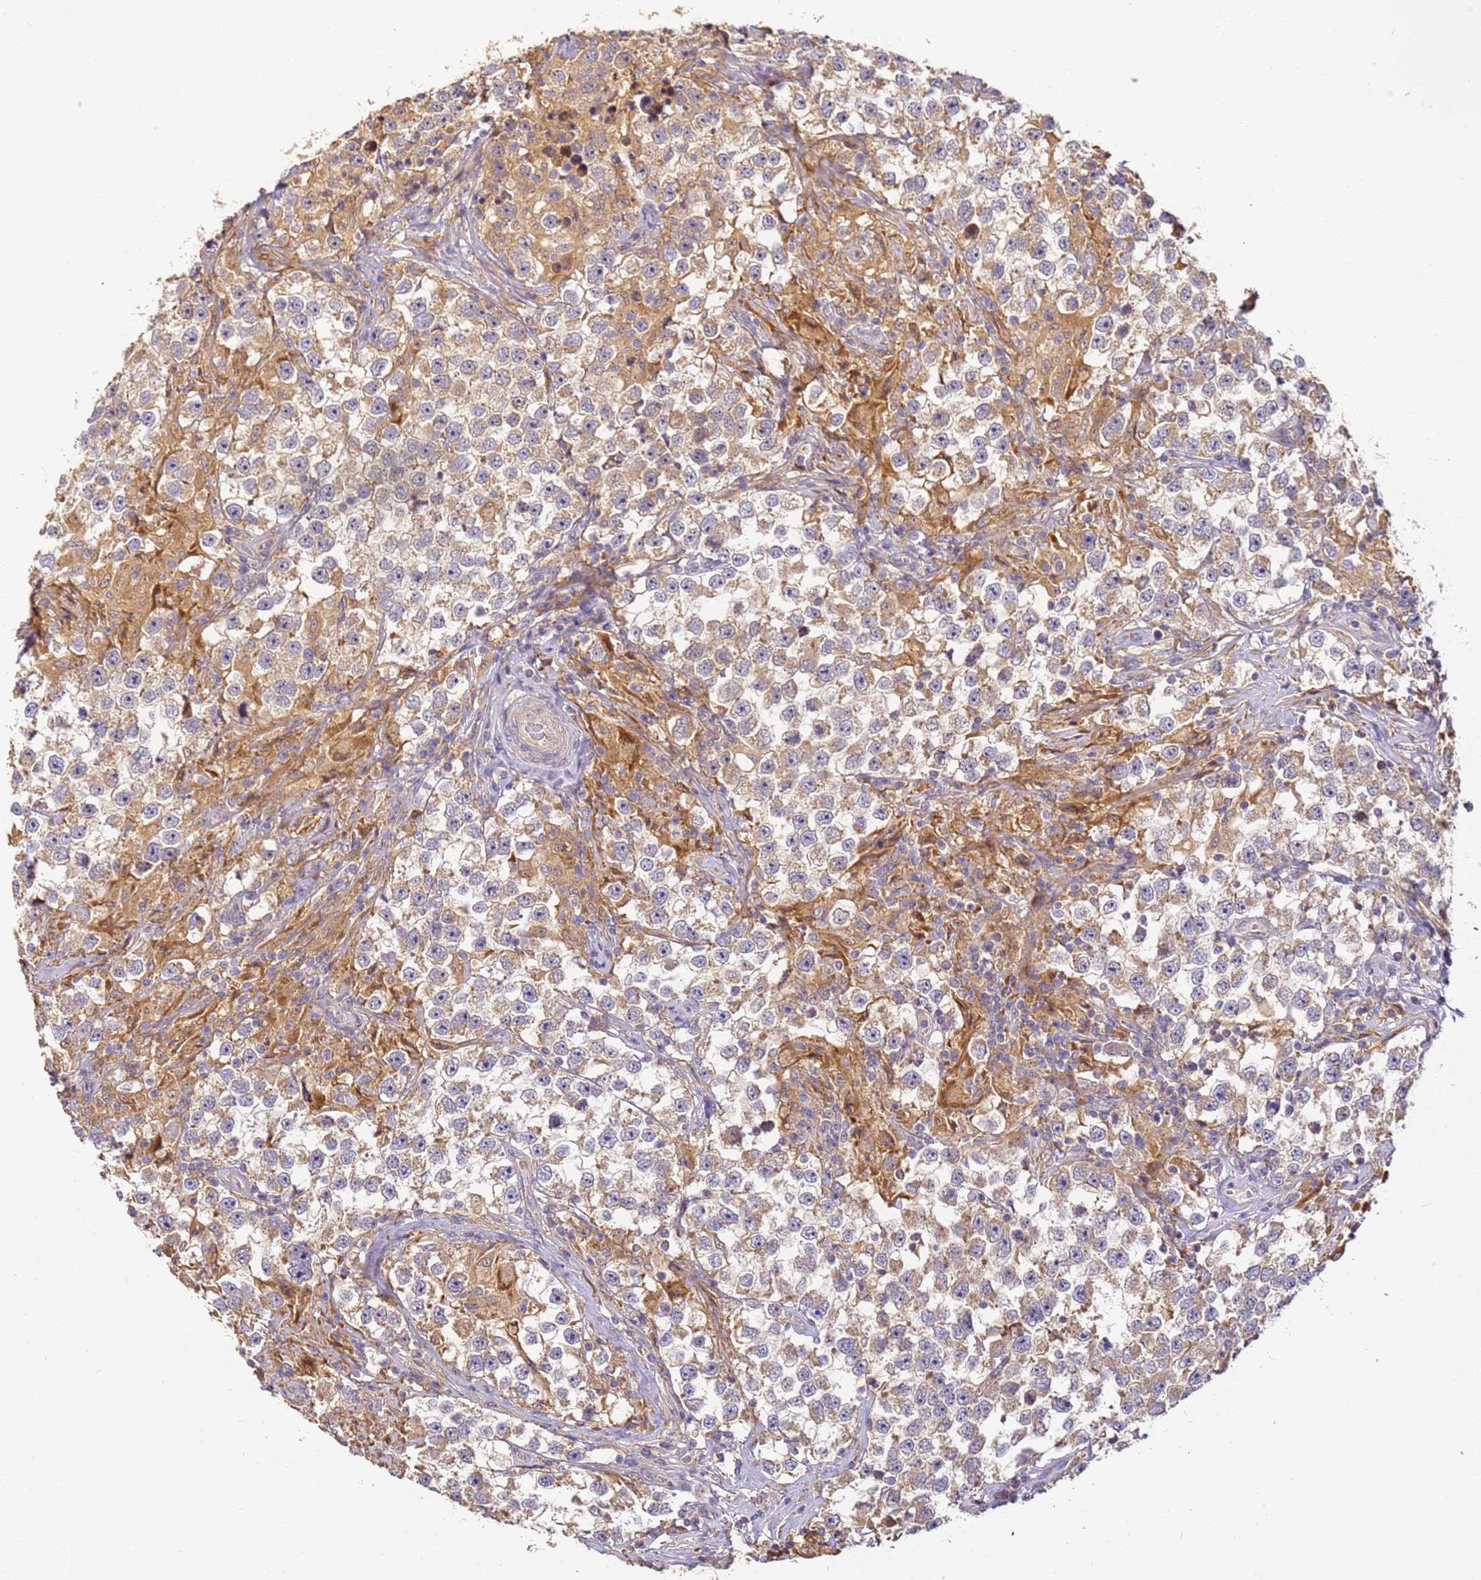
{"staining": {"intensity": "weak", "quantity": "25%-75%", "location": "cytoplasmic/membranous"}, "tissue": "testis cancer", "cell_type": "Tumor cells", "image_type": "cancer", "snomed": [{"axis": "morphology", "description": "Seminoma, NOS"}, {"axis": "topography", "description": "Testis"}], "caption": "Testis cancer stained for a protein (brown) demonstrates weak cytoplasmic/membranous positive positivity in about 25%-75% of tumor cells.", "gene": "TIGAR", "patient": {"sex": "male", "age": 46}}